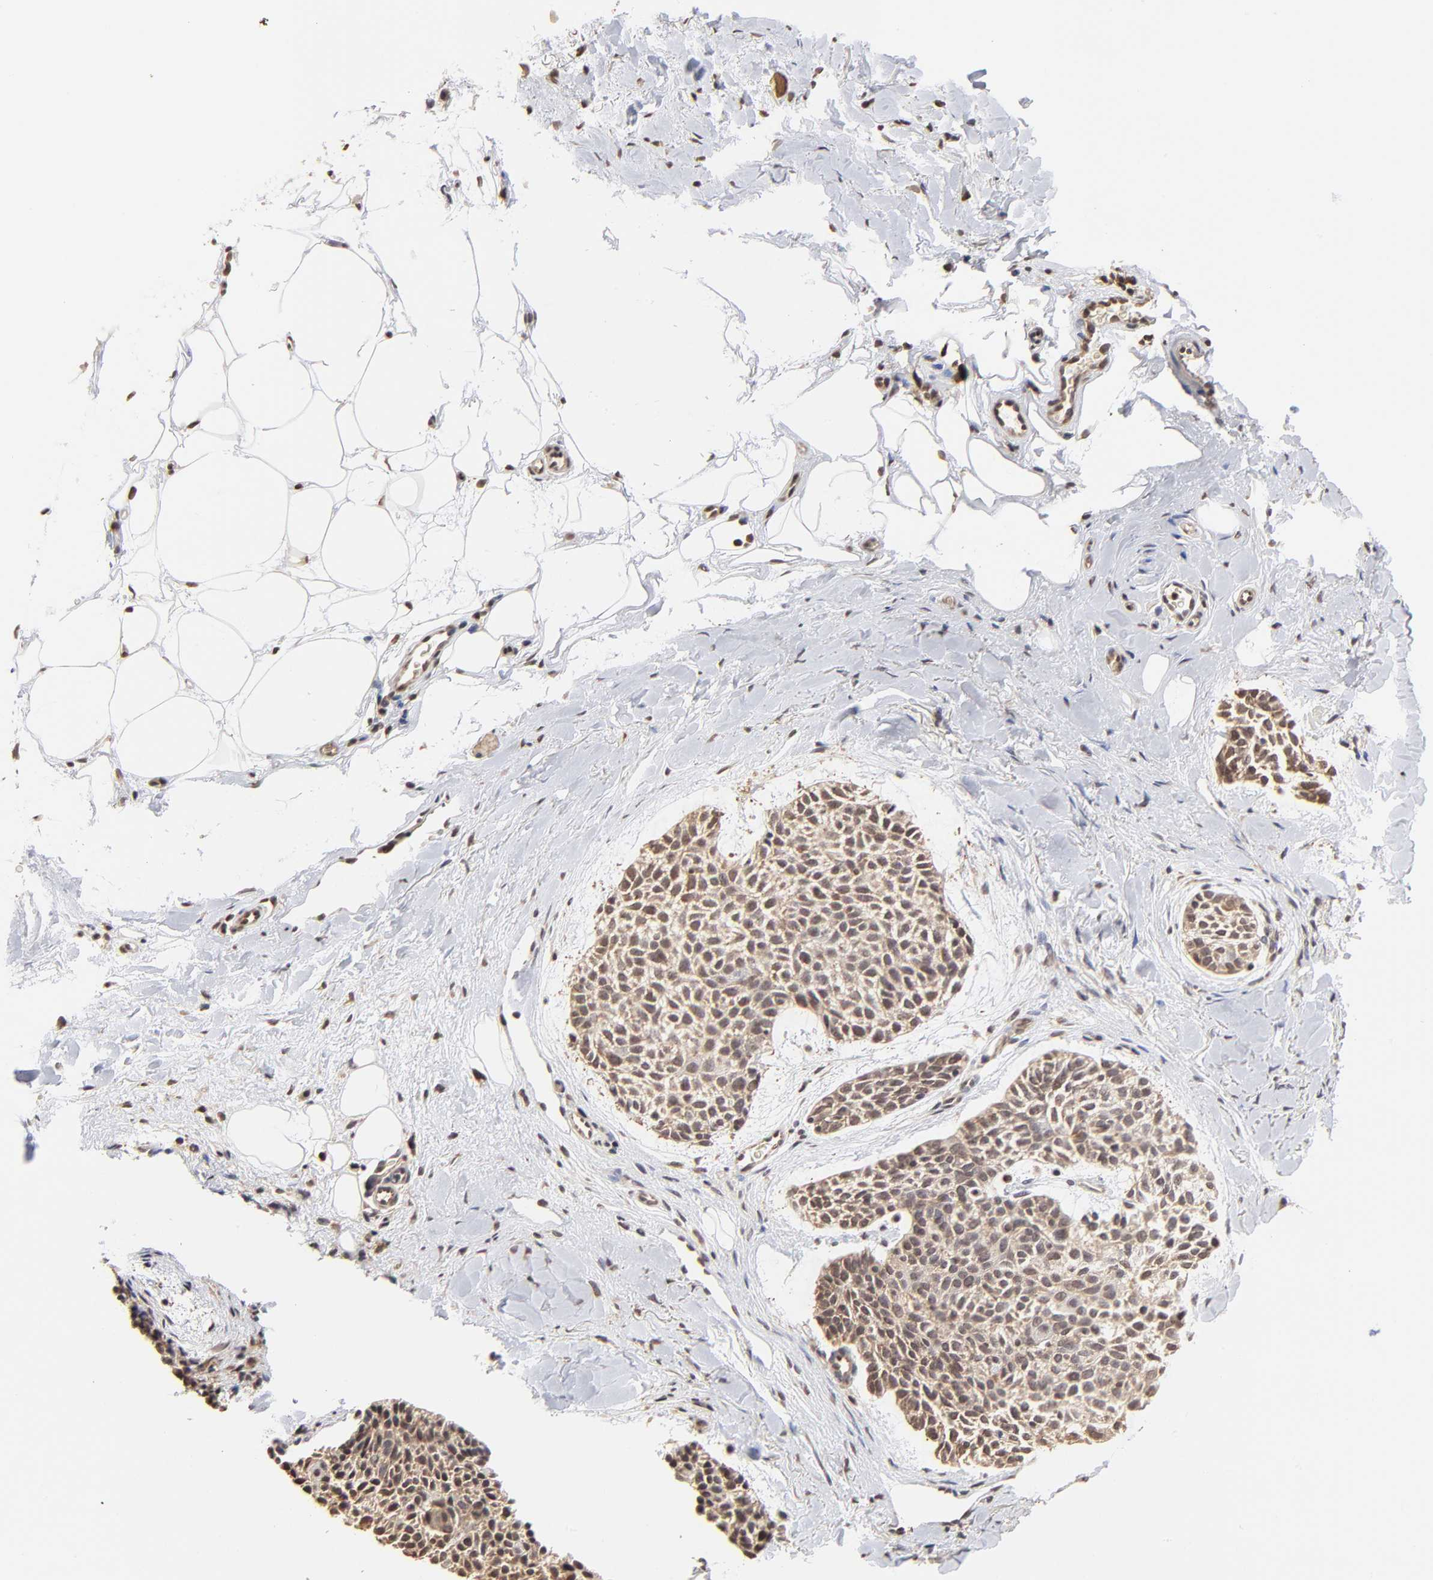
{"staining": {"intensity": "weak", "quantity": "25%-75%", "location": "nuclear"}, "tissue": "skin cancer", "cell_type": "Tumor cells", "image_type": "cancer", "snomed": [{"axis": "morphology", "description": "Normal tissue, NOS"}, {"axis": "morphology", "description": "Basal cell carcinoma"}, {"axis": "topography", "description": "Skin"}], "caption": "An image showing weak nuclear staining in about 25%-75% of tumor cells in skin cancer, as visualized by brown immunohistochemical staining.", "gene": "BRPF1", "patient": {"sex": "female", "age": 70}}